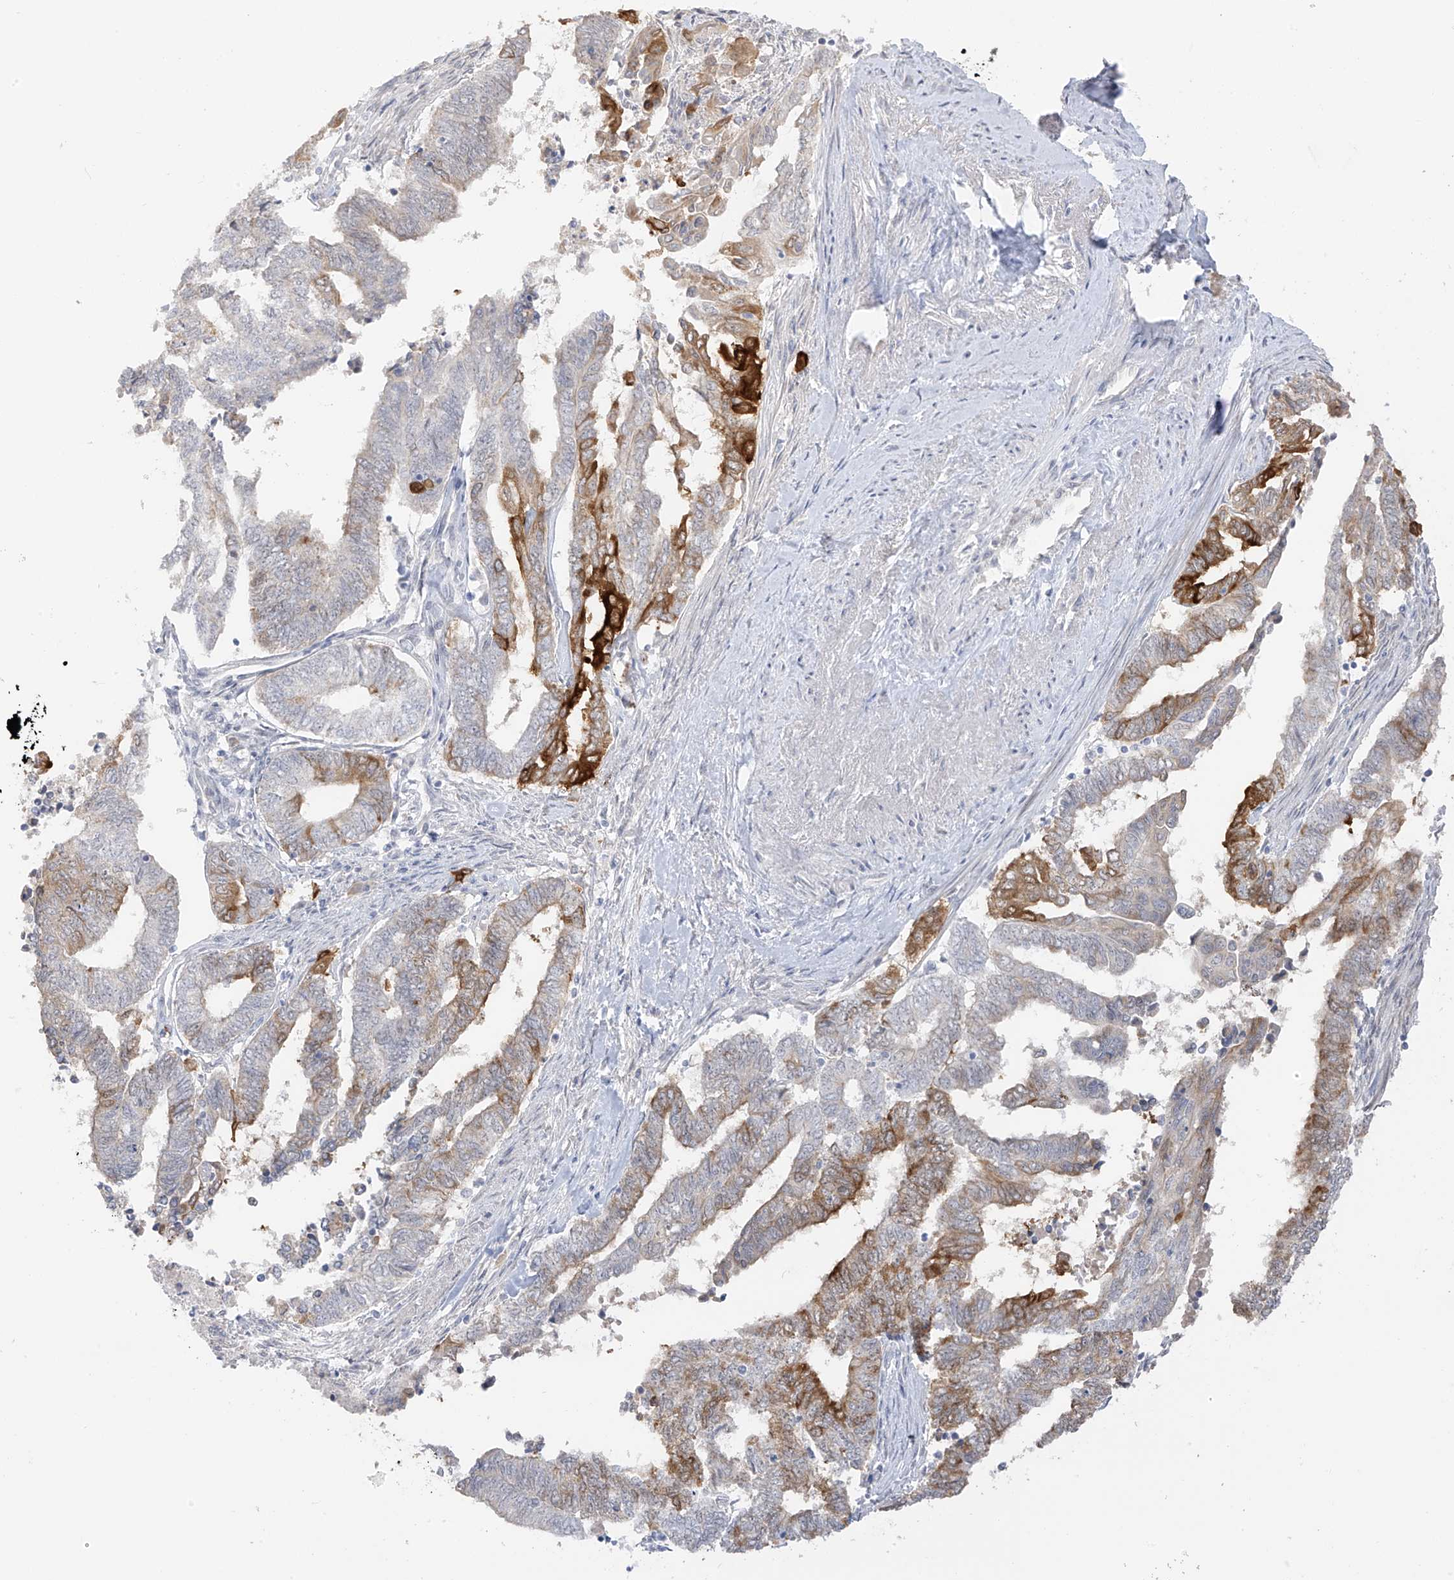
{"staining": {"intensity": "strong", "quantity": "25%-75%", "location": "cytoplasmic/membranous"}, "tissue": "endometrial cancer", "cell_type": "Tumor cells", "image_type": "cancer", "snomed": [{"axis": "morphology", "description": "Adenocarcinoma, NOS"}, {"axis": "topography", "description": "Uterus"}, {"axis": "topography", "description": "Endometrium"}], "caption": "This is a micrograph of IHC staining of adenocarcinoma (endometrial), which shows strong expression in the cytoplasmic/membranous of tumor cells.", "gene": "DCDC2", "patient": {"sex": "female", "age": 70}}